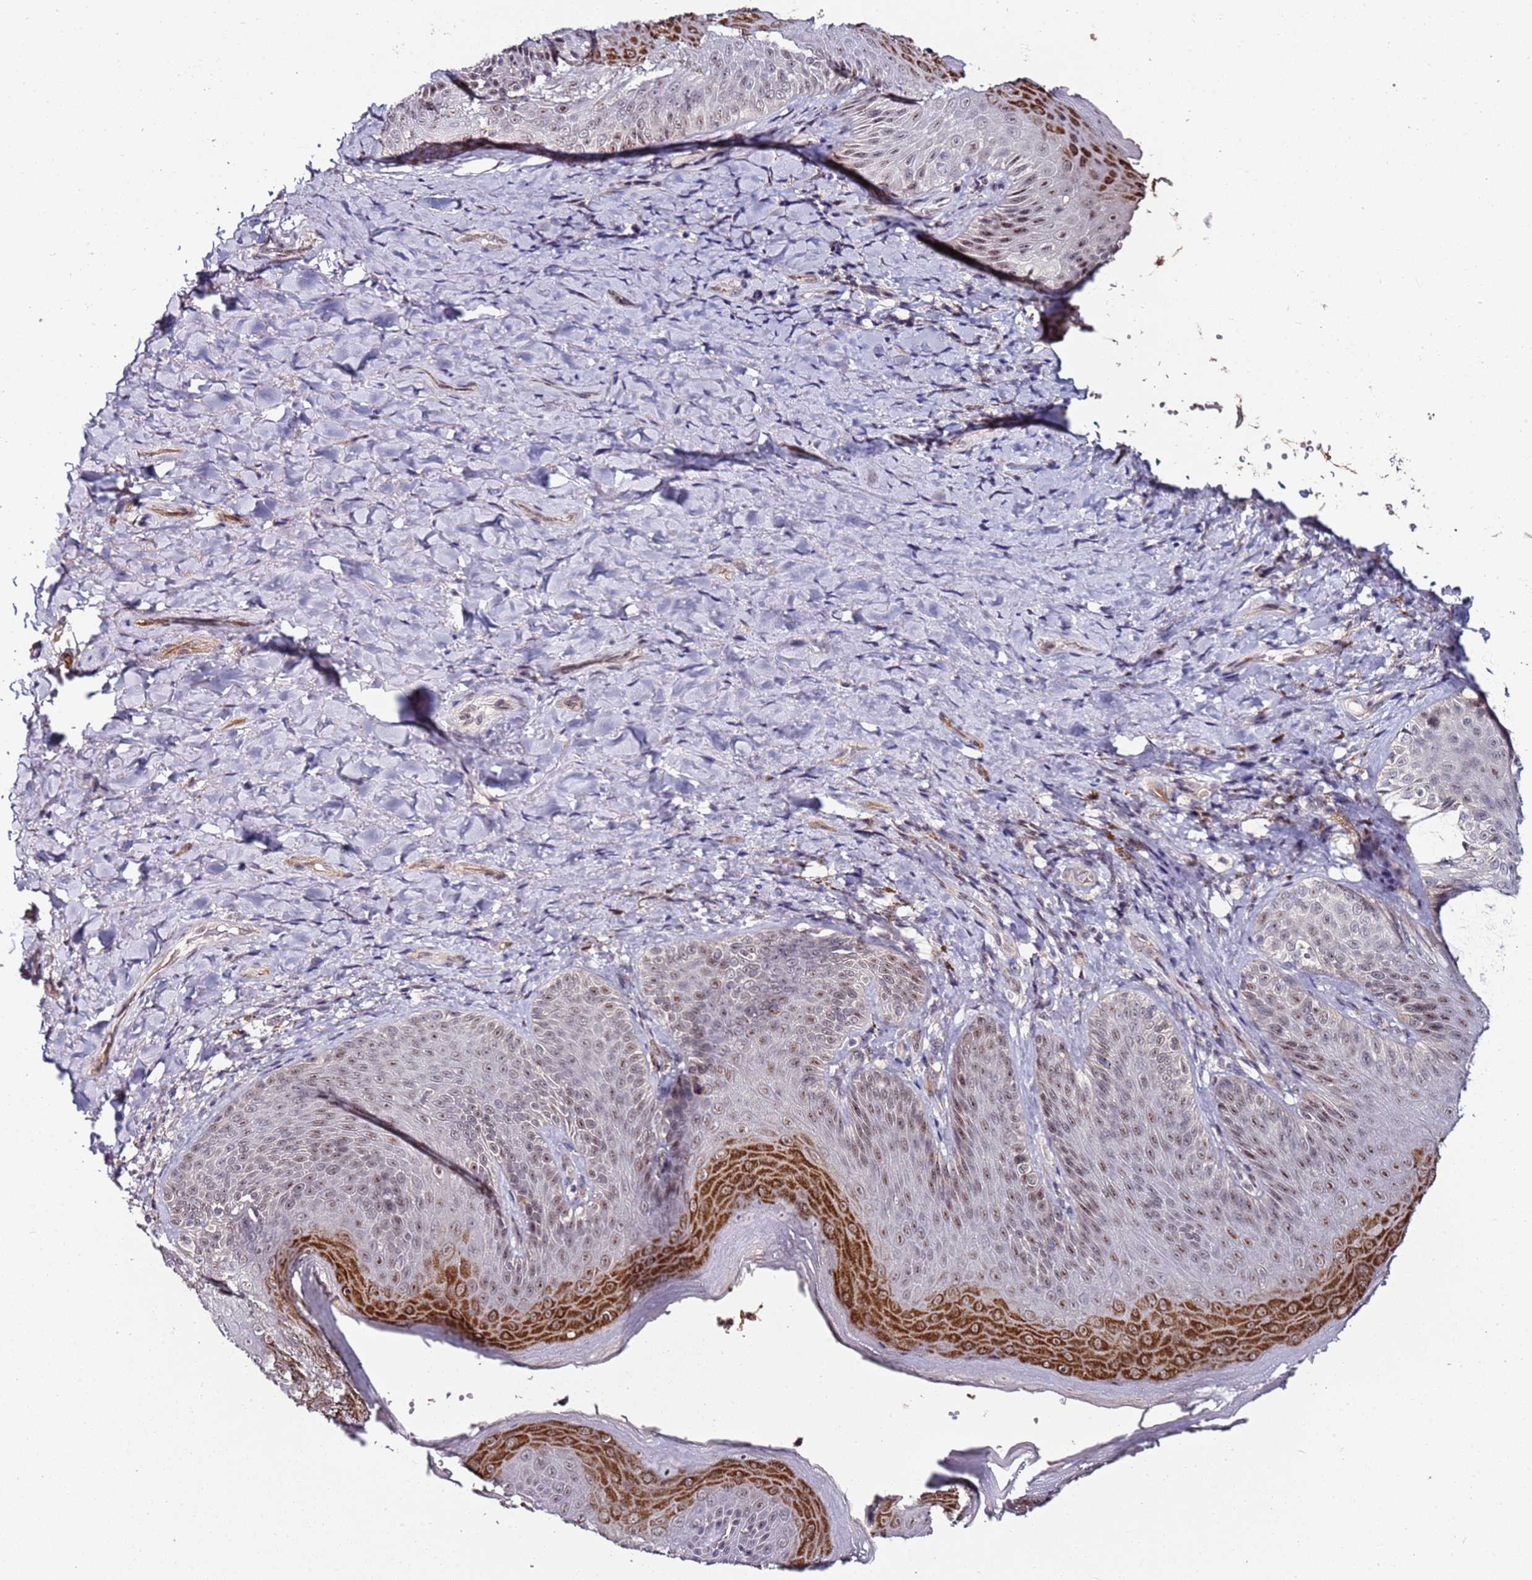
{"staining": {"intensity": "strong", "quantity": "<25%", "location": "cytoplasmic/membranous,nuclear"}, "tissue": "skin", "cell_type": "Epidermal cells", "image_type": "normal", "snomed": [{"axis": "morphology", "description": "Normal tissue, NOS"}, {"axis": "topography", "description": "Anal"}], "caption": "Protein analysis of normal skin exhibits strong cytoplasmic/membranous,nuclear positivity in about <25% of epidermal cells.", "gene": "DUSP28", "patient": {"sex": "female", "age": 89}}